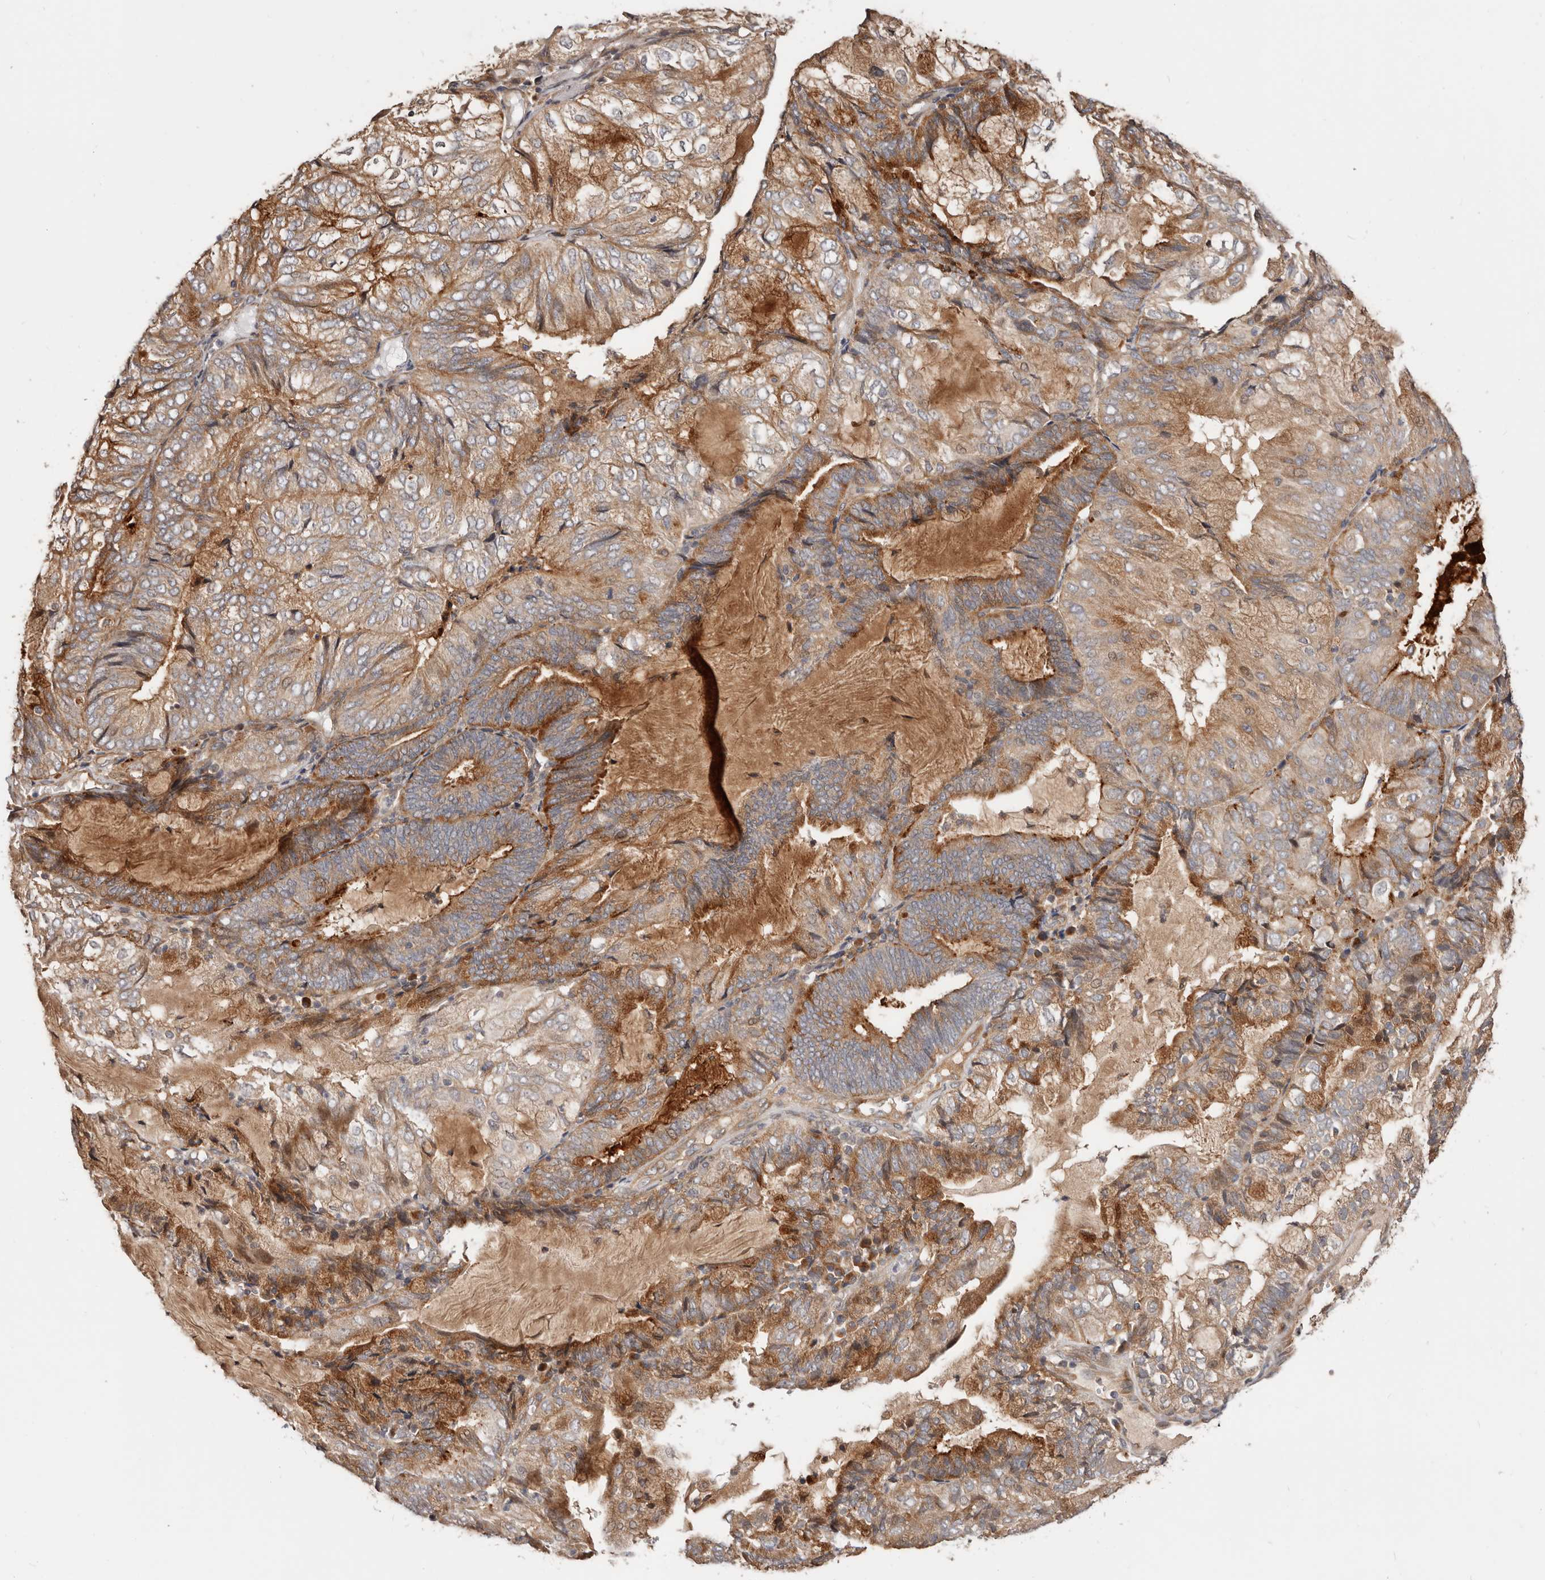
{"staining": {"intensity": "moderate", "quantity": ">75%", "location": "cytoplasmic/membranous"}, "tissue": "endometrial cancer", "cell_type": "Tumor cells", "image_type": "cancer", "snomed": [{"axis": "morphology", "description": "Adenocarcinoma, NOS"}, {"axis": "topography", "description": "Endometrium"}], "caption": "Endometrial adenocarcinoma was stained to show a protein in brown. There is medium levels of moderate cytoplasmic/membranous expression in approximately >75% of tumor cells. (brown staining indicates protein expression, while blue staining denotes nuclei).", "gene": "USP33", "patient": {"sex": "female", "age": 81}}